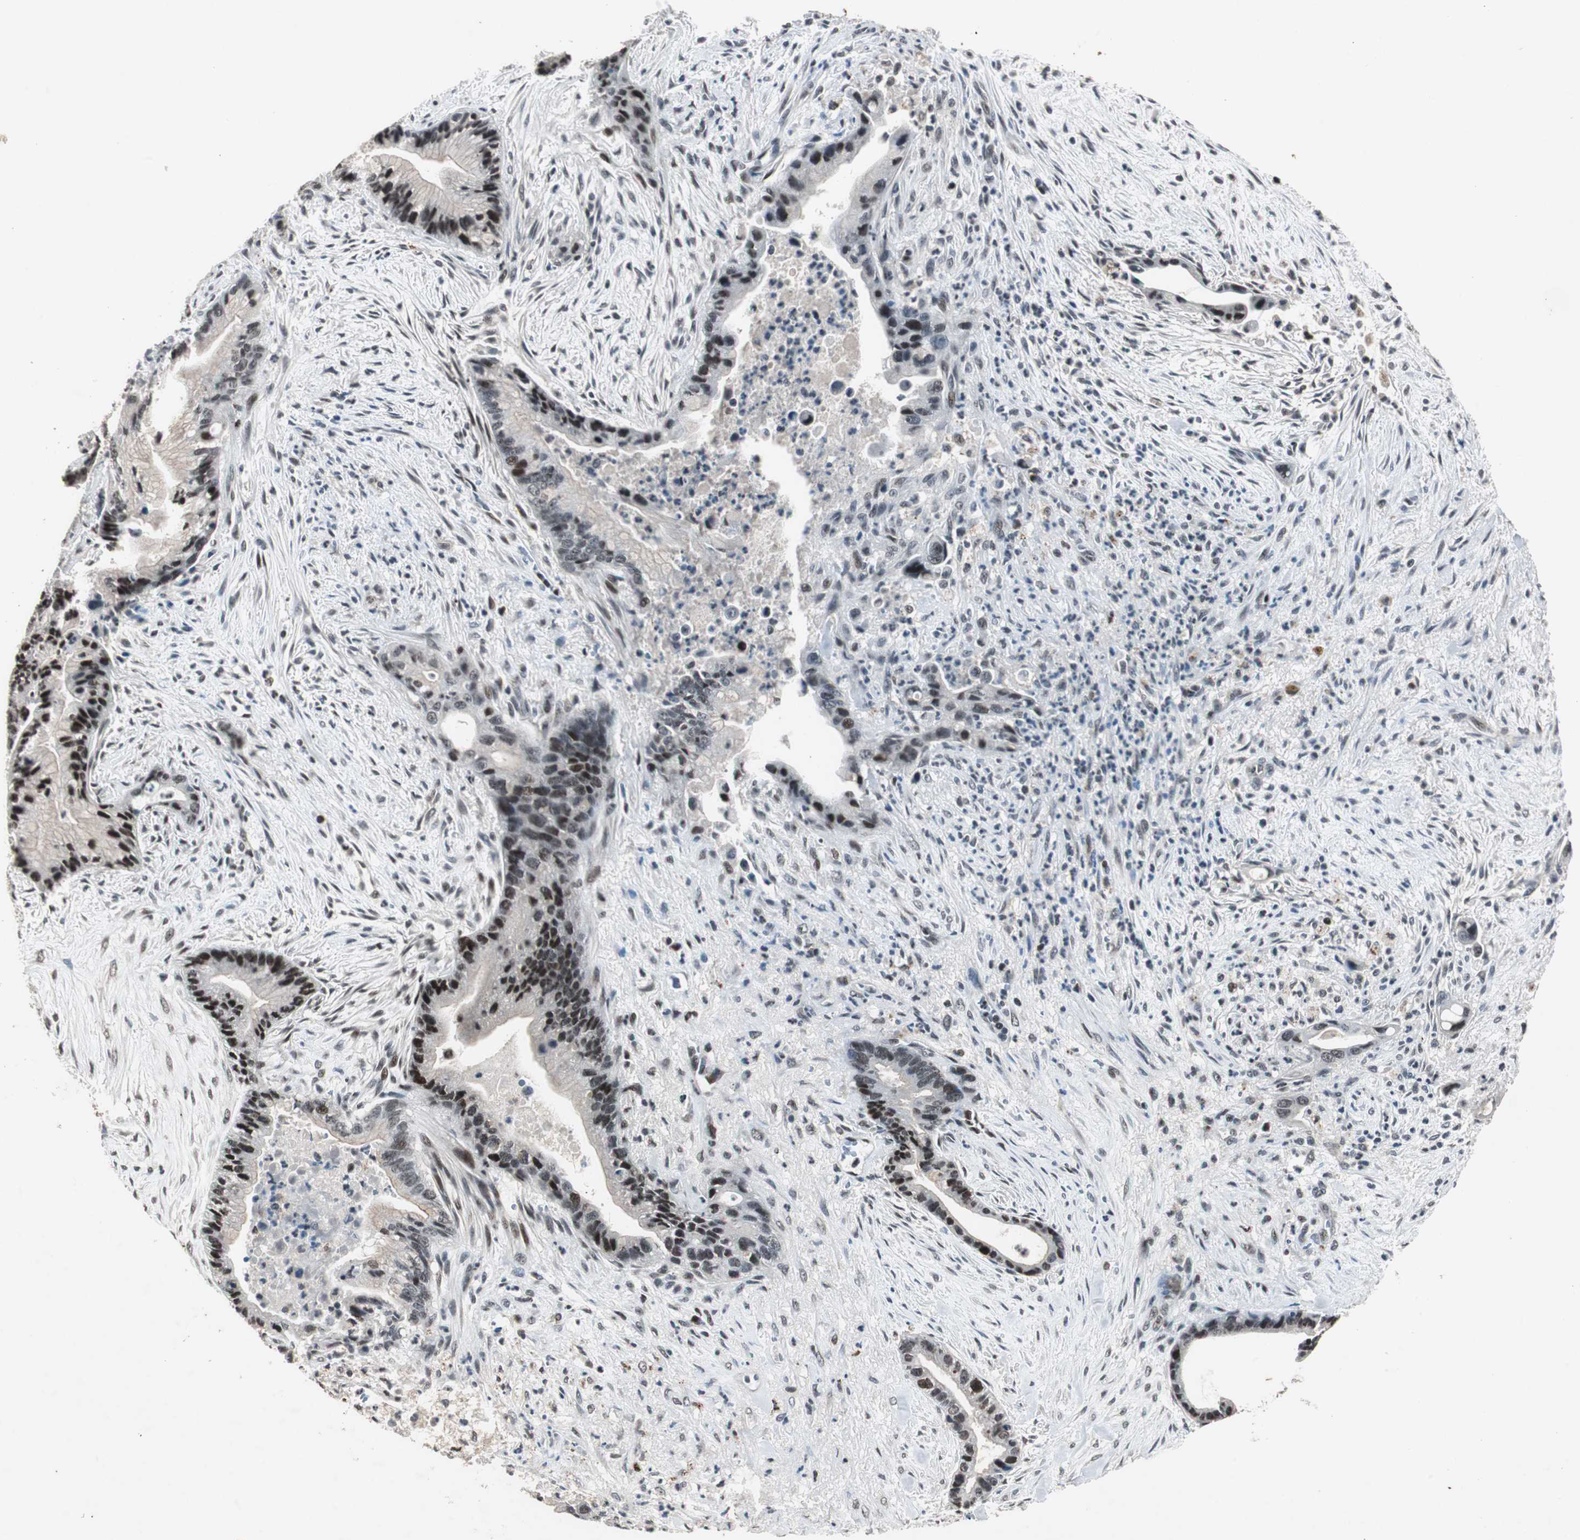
{"staining": {"intensity": "moderate", "quantity": "25%-75%", "location": "nuclear"}, "tissue": "liver cancer", "cell_type": "Tumor cells", "image_type": "cancer", "snomed": [{"axis": "morphology", "description": "Cholangiocarcinoma"}, {"axis": "topography", "description": "Liver"}], "caption": "Protein staining by IHC exhibits moderate nuclear positivity in about 25%-75% of tumor cells in liver cancer (cholangiocarcinoma).", "gene": "BOLA1", "patient": {"sex": "female", "age": 55}}